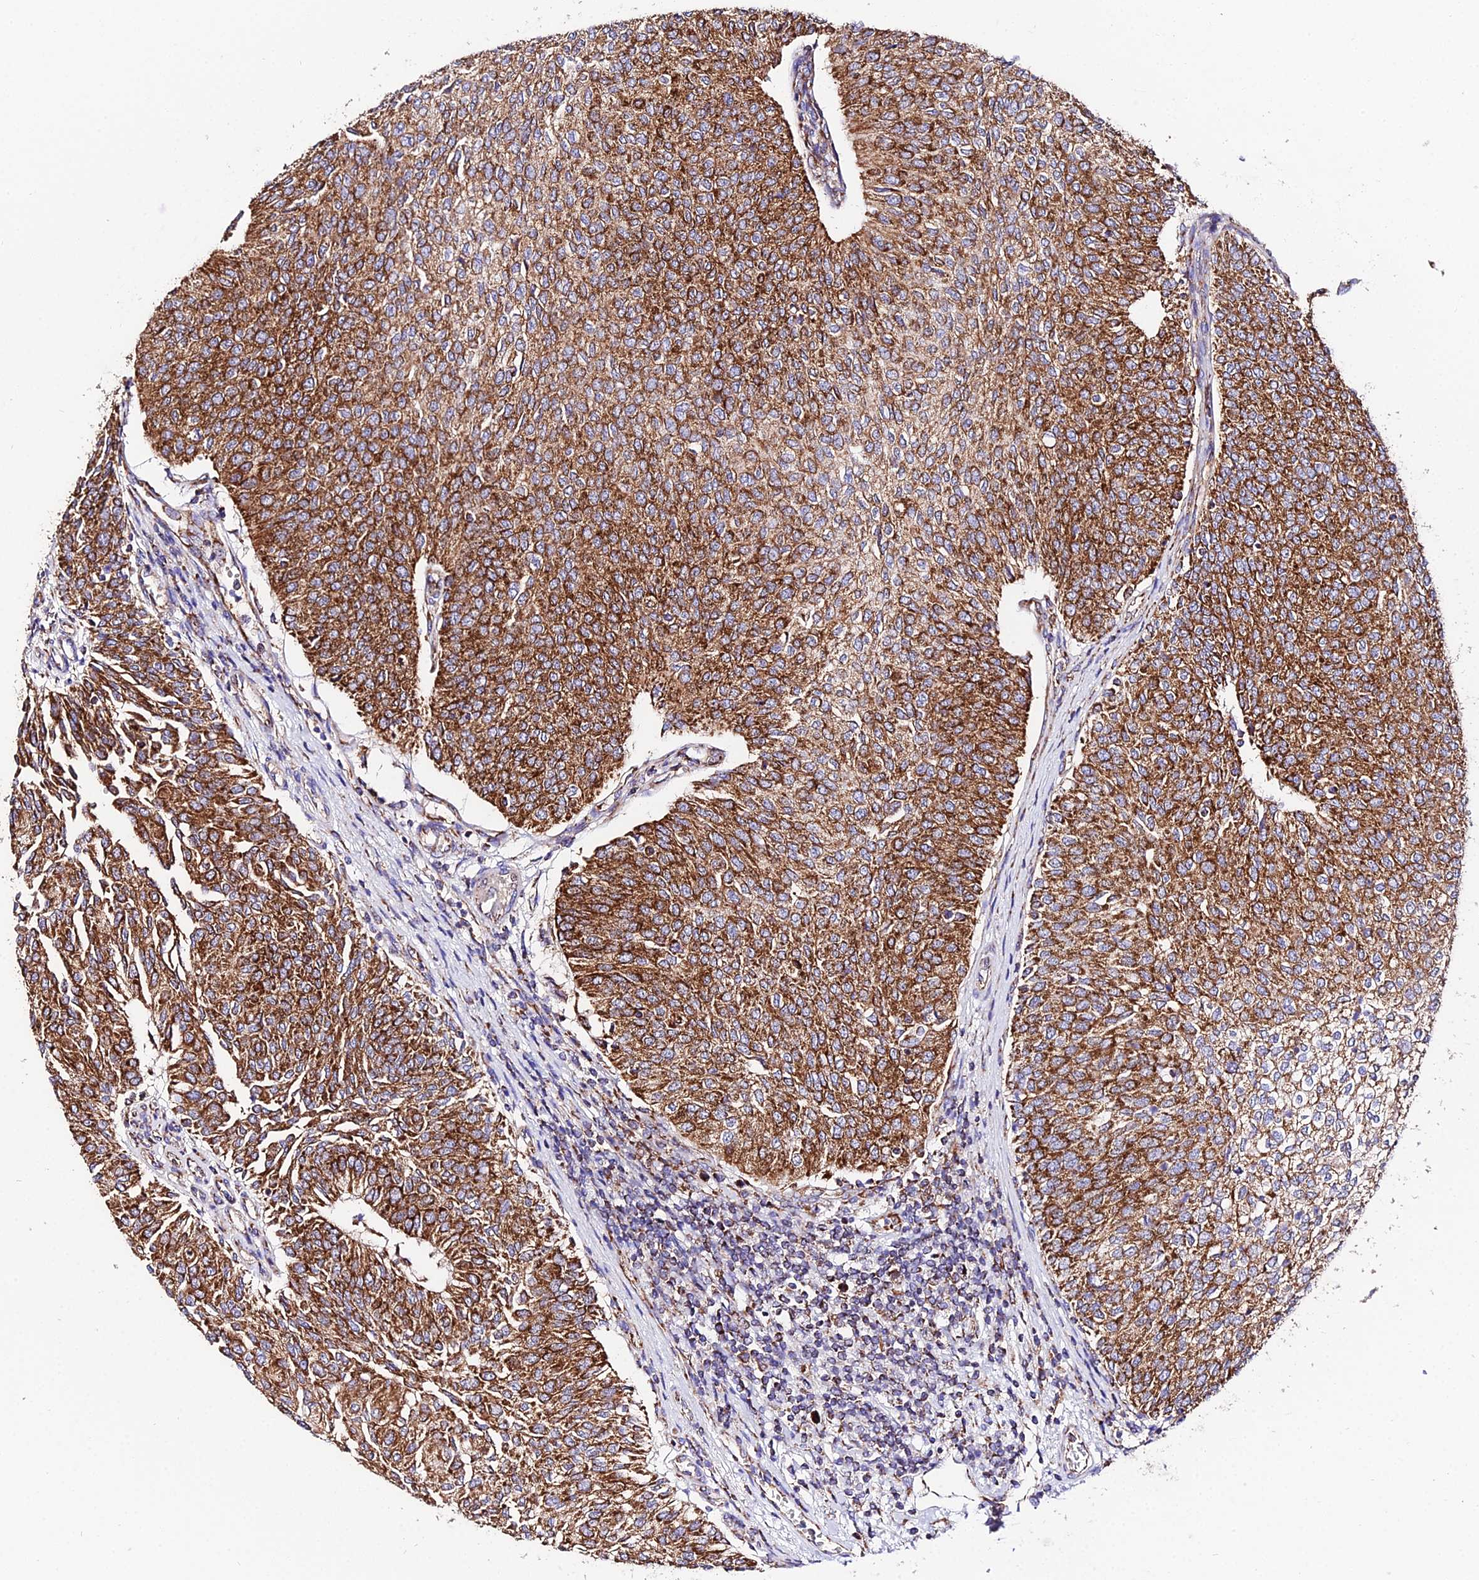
{"staining": {"intensity": "strong", "quantity": ">75%", "location": "cytoplasmic/membranous"}, "tissue": "urothelial cancer", "cell_type": "Tumor cells", "image_type": "cancer", "snomed": [{"axis": "morphology", "description": "Urothelial carcinoma, High grade"}, {"axis": "topography", "description": "Urinary bladder"}], "caption": "Human urothelial cancer stained with a brown dye demonstrates strong cytoplasmic/membranous positive positivity in about >75% of tumor cells.", "gene": "OCIAD1", "patient": {"sex": "female", "age": 79}}